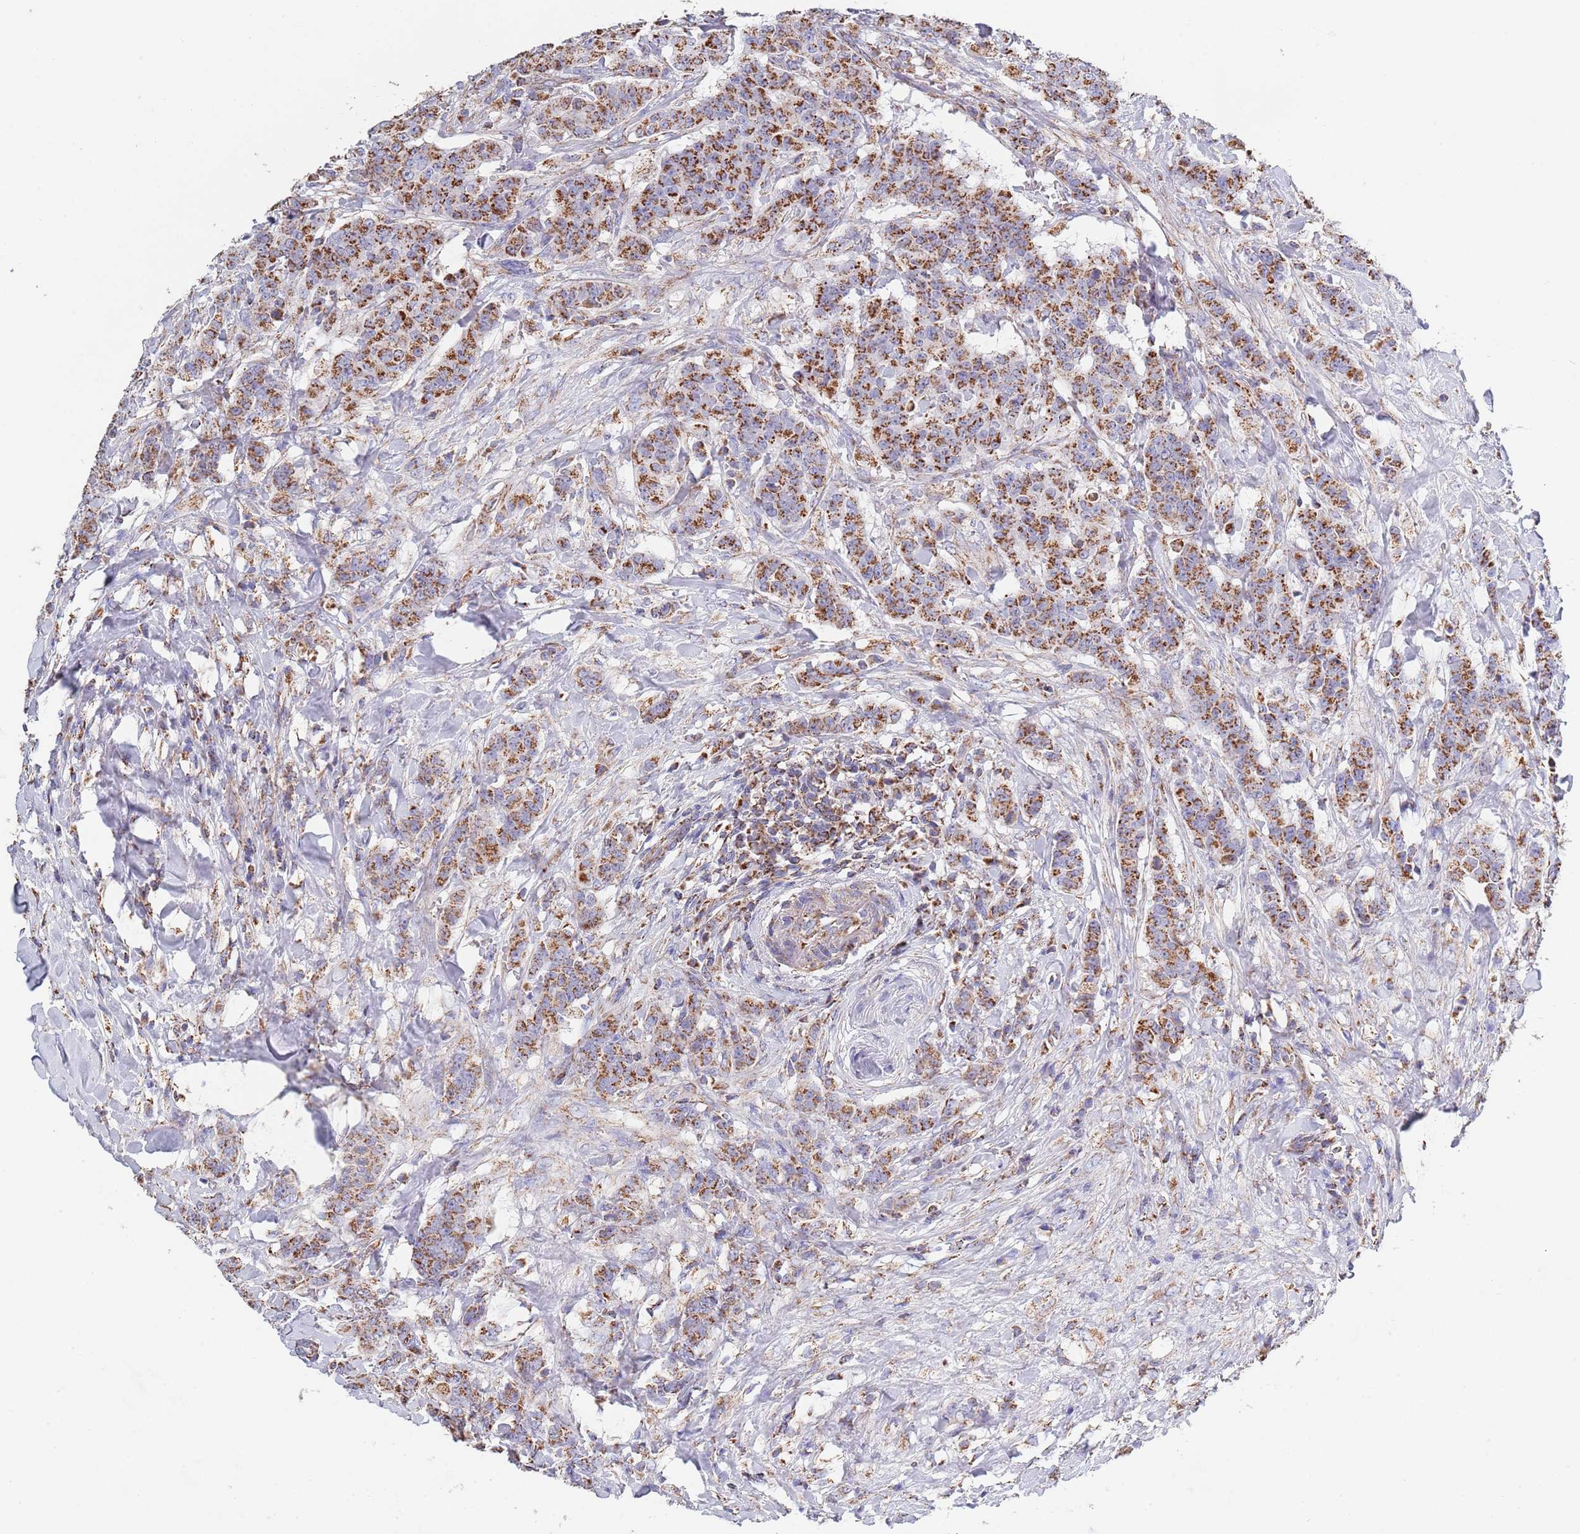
{"staining": {"intensity": "strong", "quantity": ">75%", "location": "cytoplasmic/membranous"}, "tissue": "breast cancer", "cell_type": "Tumor cells", "image_type": "cancer", "snomed": [{"axis": "morphology", "description": "Duct carcinoma"}, {"axis": "topography", "description": "Breast"}], "caption": "Breast cancer was stained to show a protein in brown. There is high levels of strong cytoplasmic/membranous expression in about >75% of tumor cells. (brown staining indicates protein expression, while blue staining denotes nuclei).", "gene": "PGP", "patient": {"sex": "female", "age": 40}}